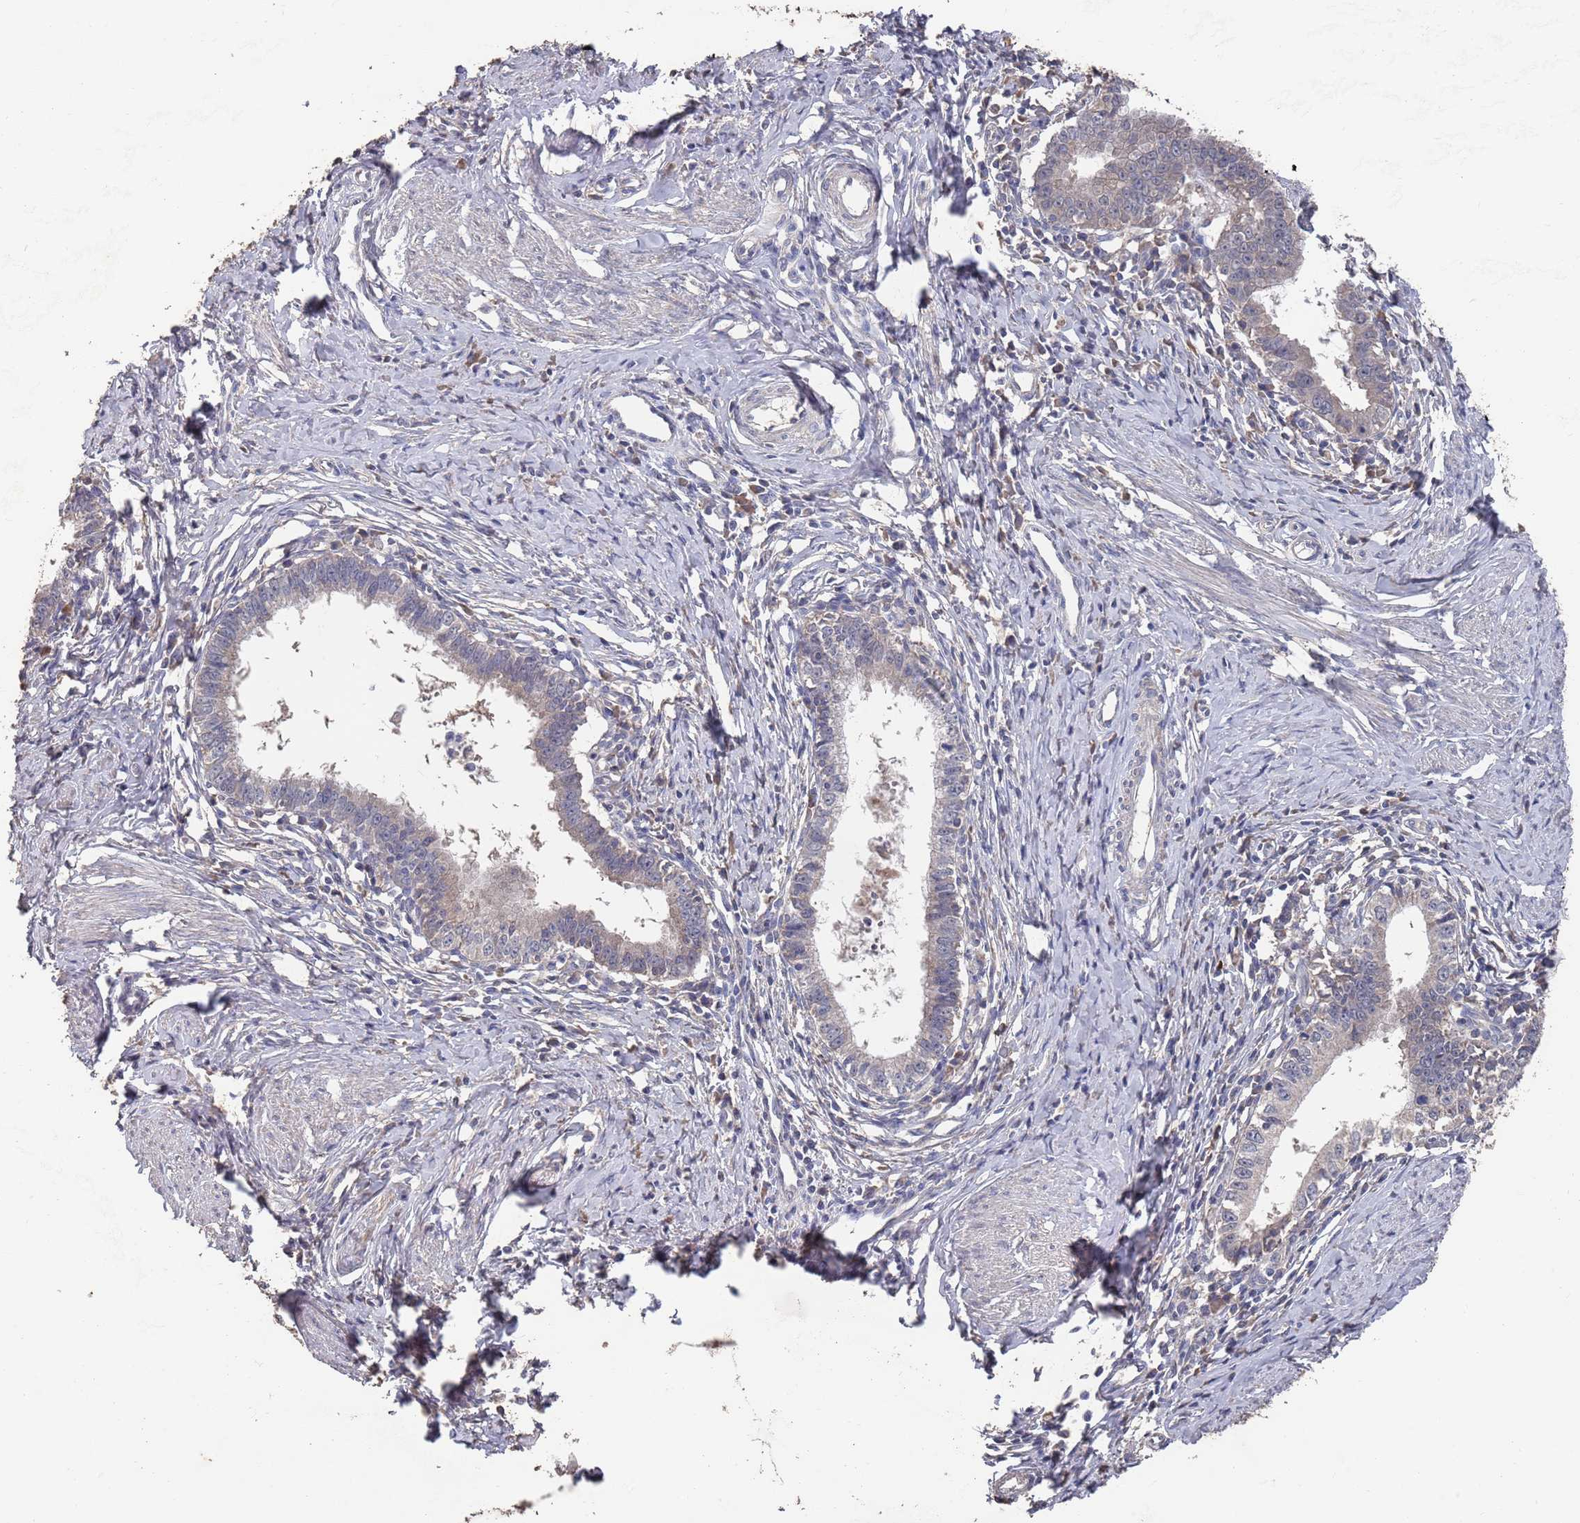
{"staining": {"intensity": "negative", "quantity": "none", "location": "none"}, "tissue": "cervical cancer", "cell_type": "Tumor cells", "image_type": "cancer", "snomed": [{"axis": "morphology", "description": "Adenocarcinoma, NOS"}, {"axis": "topography", "description": "Cervix"}], "caption": "Immunohistochemical staining of adenocarcinoma (cervical) reveals no significant positivity in tumor cells.", "gene": "BTBD18", "patient": {"sex": "female", "age": 36}}